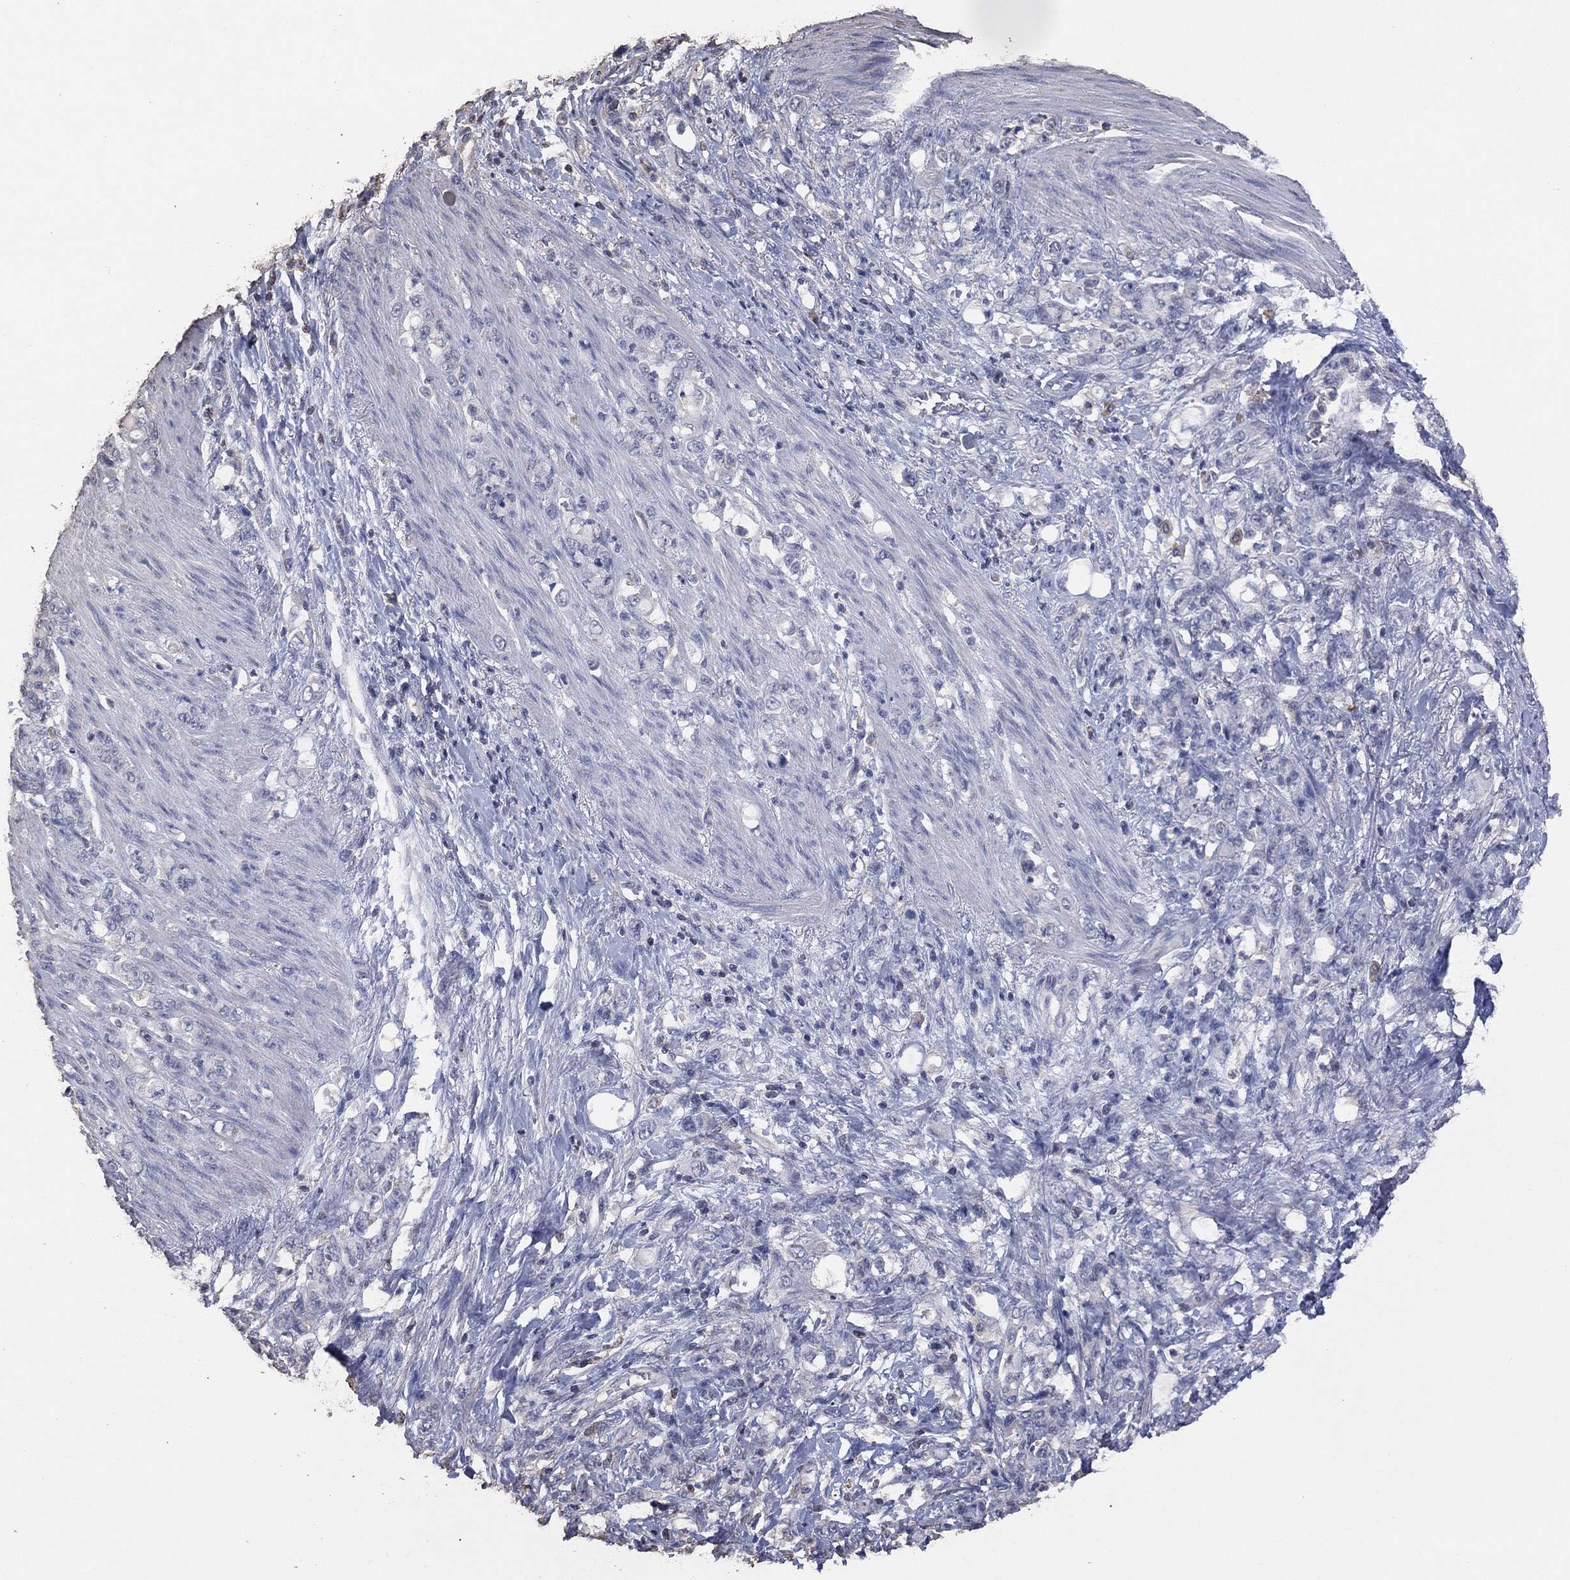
{"staining": {"intensity": "negative", "quantity": "none", "location": "none"}, "tissue": "stomach cancer", "cell_type": "Tumor cells", "image_type": "cancer", "snomed": [{"axis": "morphology", "description": "Adenocarcinoma, NOS"}, {"axis": "topography", "description": "Stomach"}], "caption": "There is no significant expression in tumor cells of stomach adenocarcinoma. Nuclei are stained in blue.", "gene": "ADPRHL1", "patient": {"sex": "female", "age": 79}}